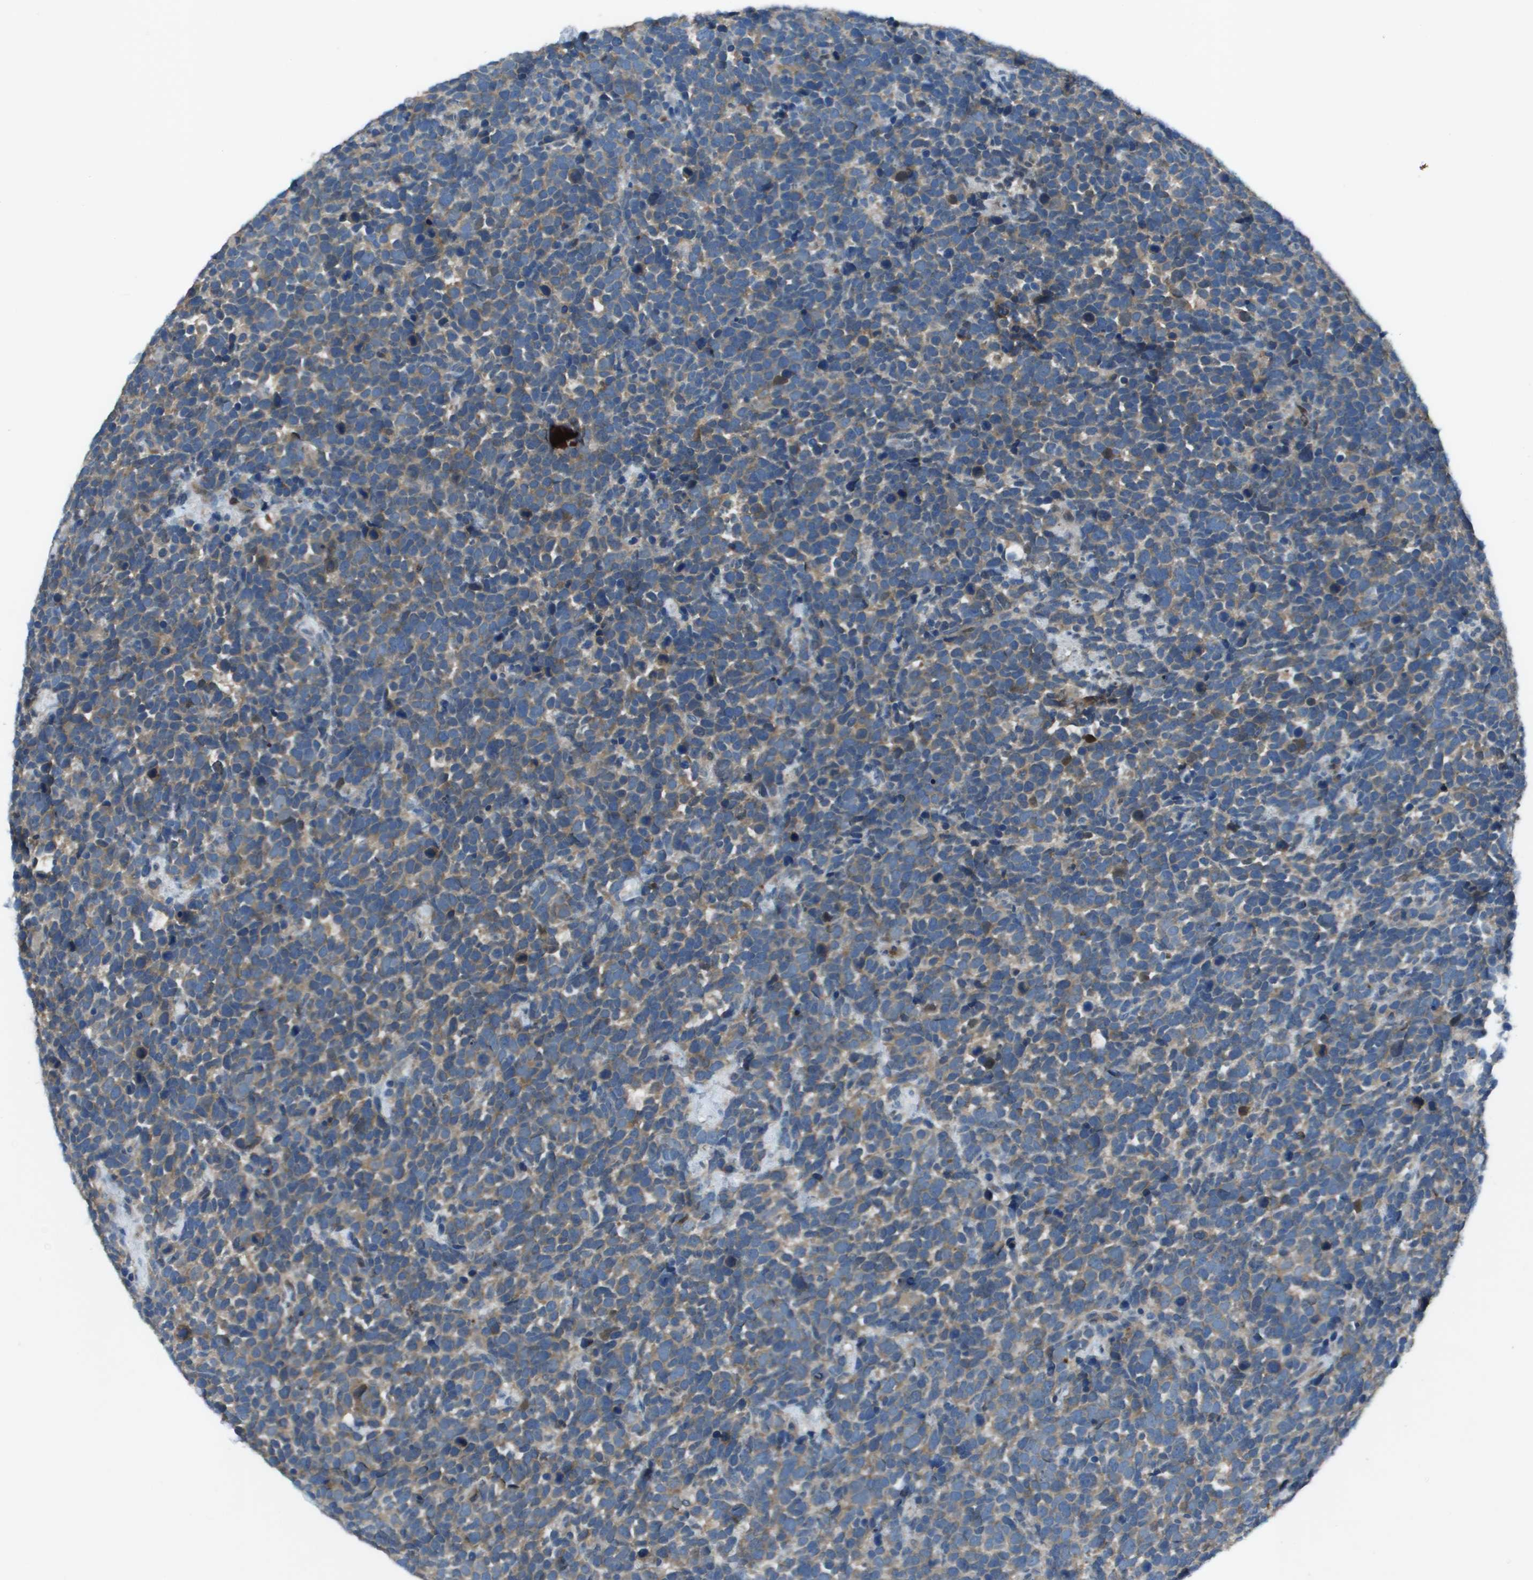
{"staining": {"intensity": "moderate", "quantity": ">75%", "location": "cytoplasmic/membranous"}, "tissue": "urothelial cancer", "cell_type": "Tumor cells", "image_type": "cancer", "snomed": [{"axis": "morphology", "description": "Urothelial carcinoma, High grade"}, {"axis": "topography", "description": "Urinary bladder"}], "caption": "Protein staining reveals moderate cytoplasmic/membranous expression in about >75% of tumor cells in urothelial cancer. (Brightfield microscopy of DAB IHC at high magnification).", "gene": "CAMK4", "patient": {"sex": "female", "age": 82}}